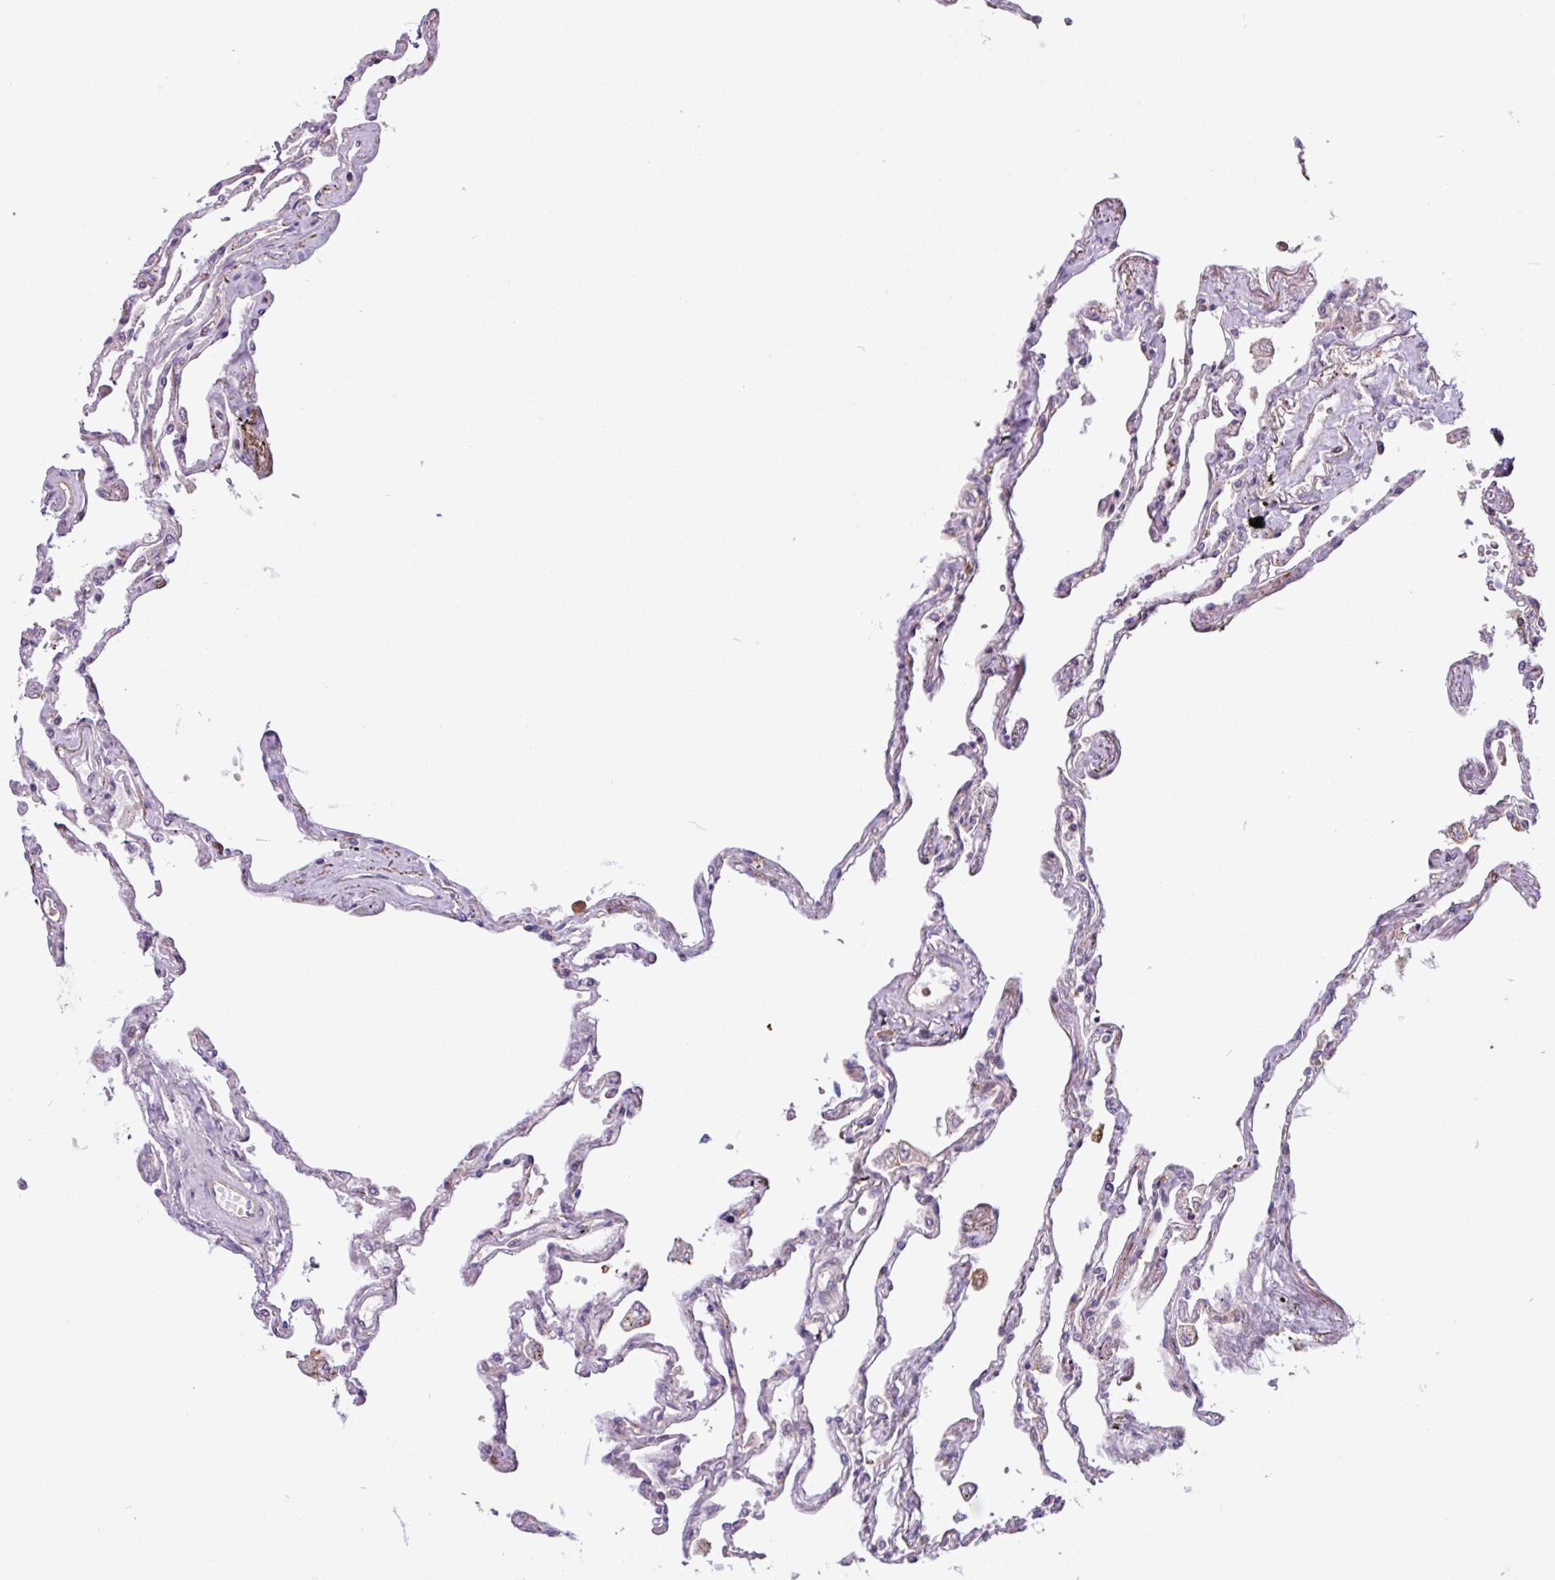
{"staining": {"intensity": "moderate", "quantity": "25%-75%", "location": "cytoplasmic/membranous"}, "tissue": "lung", "cell_type": "Alveolar cells", "image_type": "normal", "snomed": [{"axis": "morphology", "description": "Normal tissue, NOS"}, {"axis": "topography", "description": "Lung"}], "caption": "A brown stain labels moderate cytoplasmic/membranous staining of a protein in alveolar cells of unremarkable human lung.", "gene": "ACTR3B", "patient": {"sex": "female", "age": 67}}